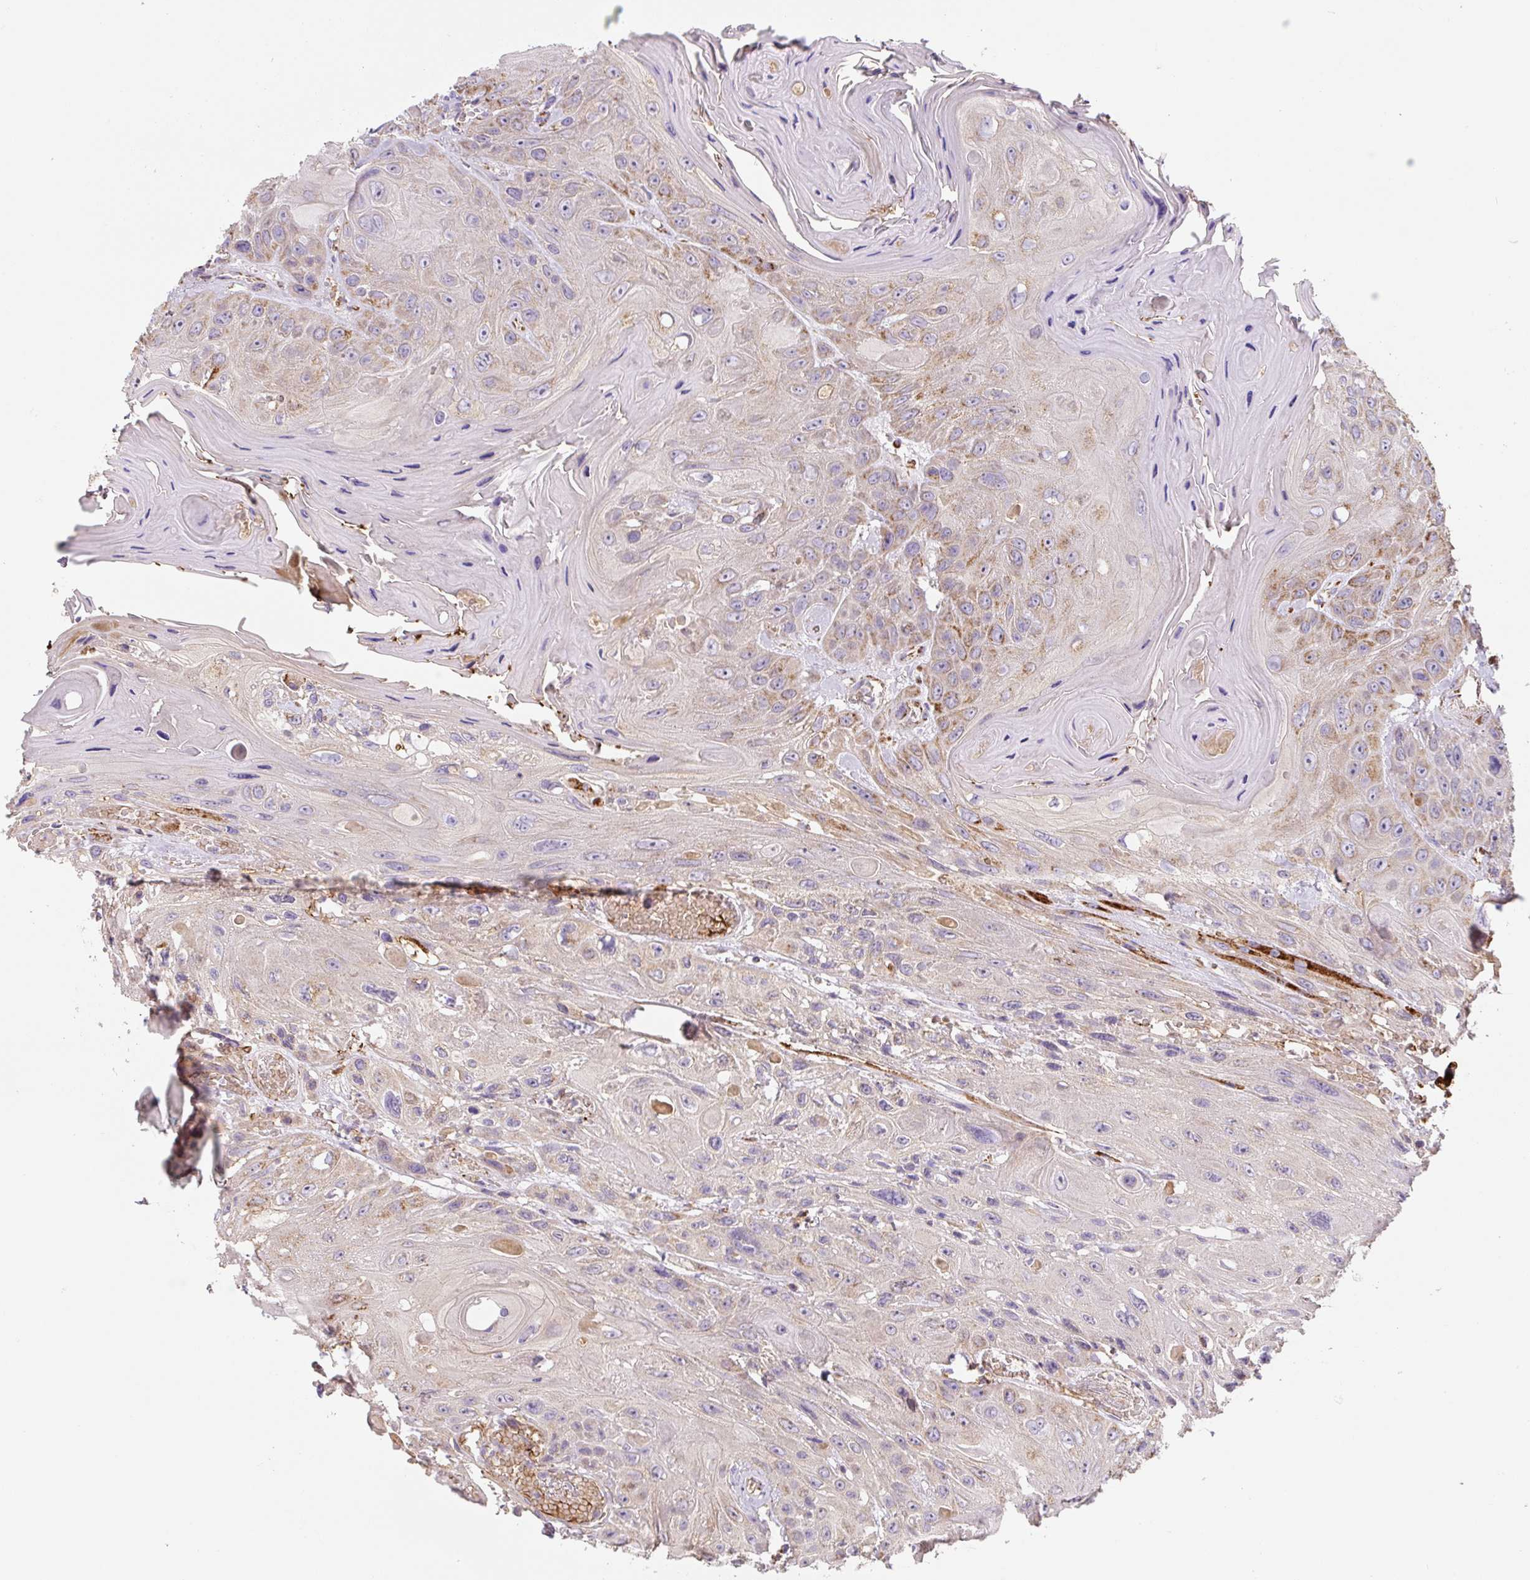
{"staining": {"intensity": "moderate", "quantity": "25%-75%", "location": "cytoplasmic/membranous"}, "tissue": "head and neck cancer", "cell_type": "Tumor cells", "image_type": "cancer", "snomed": [{"axis": "morphology", "description": "Squamous cell carcinoma, NOS"}, {"axis": "topography", "description": "Head-Neck"}], "caption": "Head and neck cancer (squamous cell carcinoma) stained with IHC exhibits moderate cytoplasmic/membranous positivity in about 25%-75% of tumor cells.", "gene": "MT-CO2", "patient": {"sex": "female", "age": 59}}